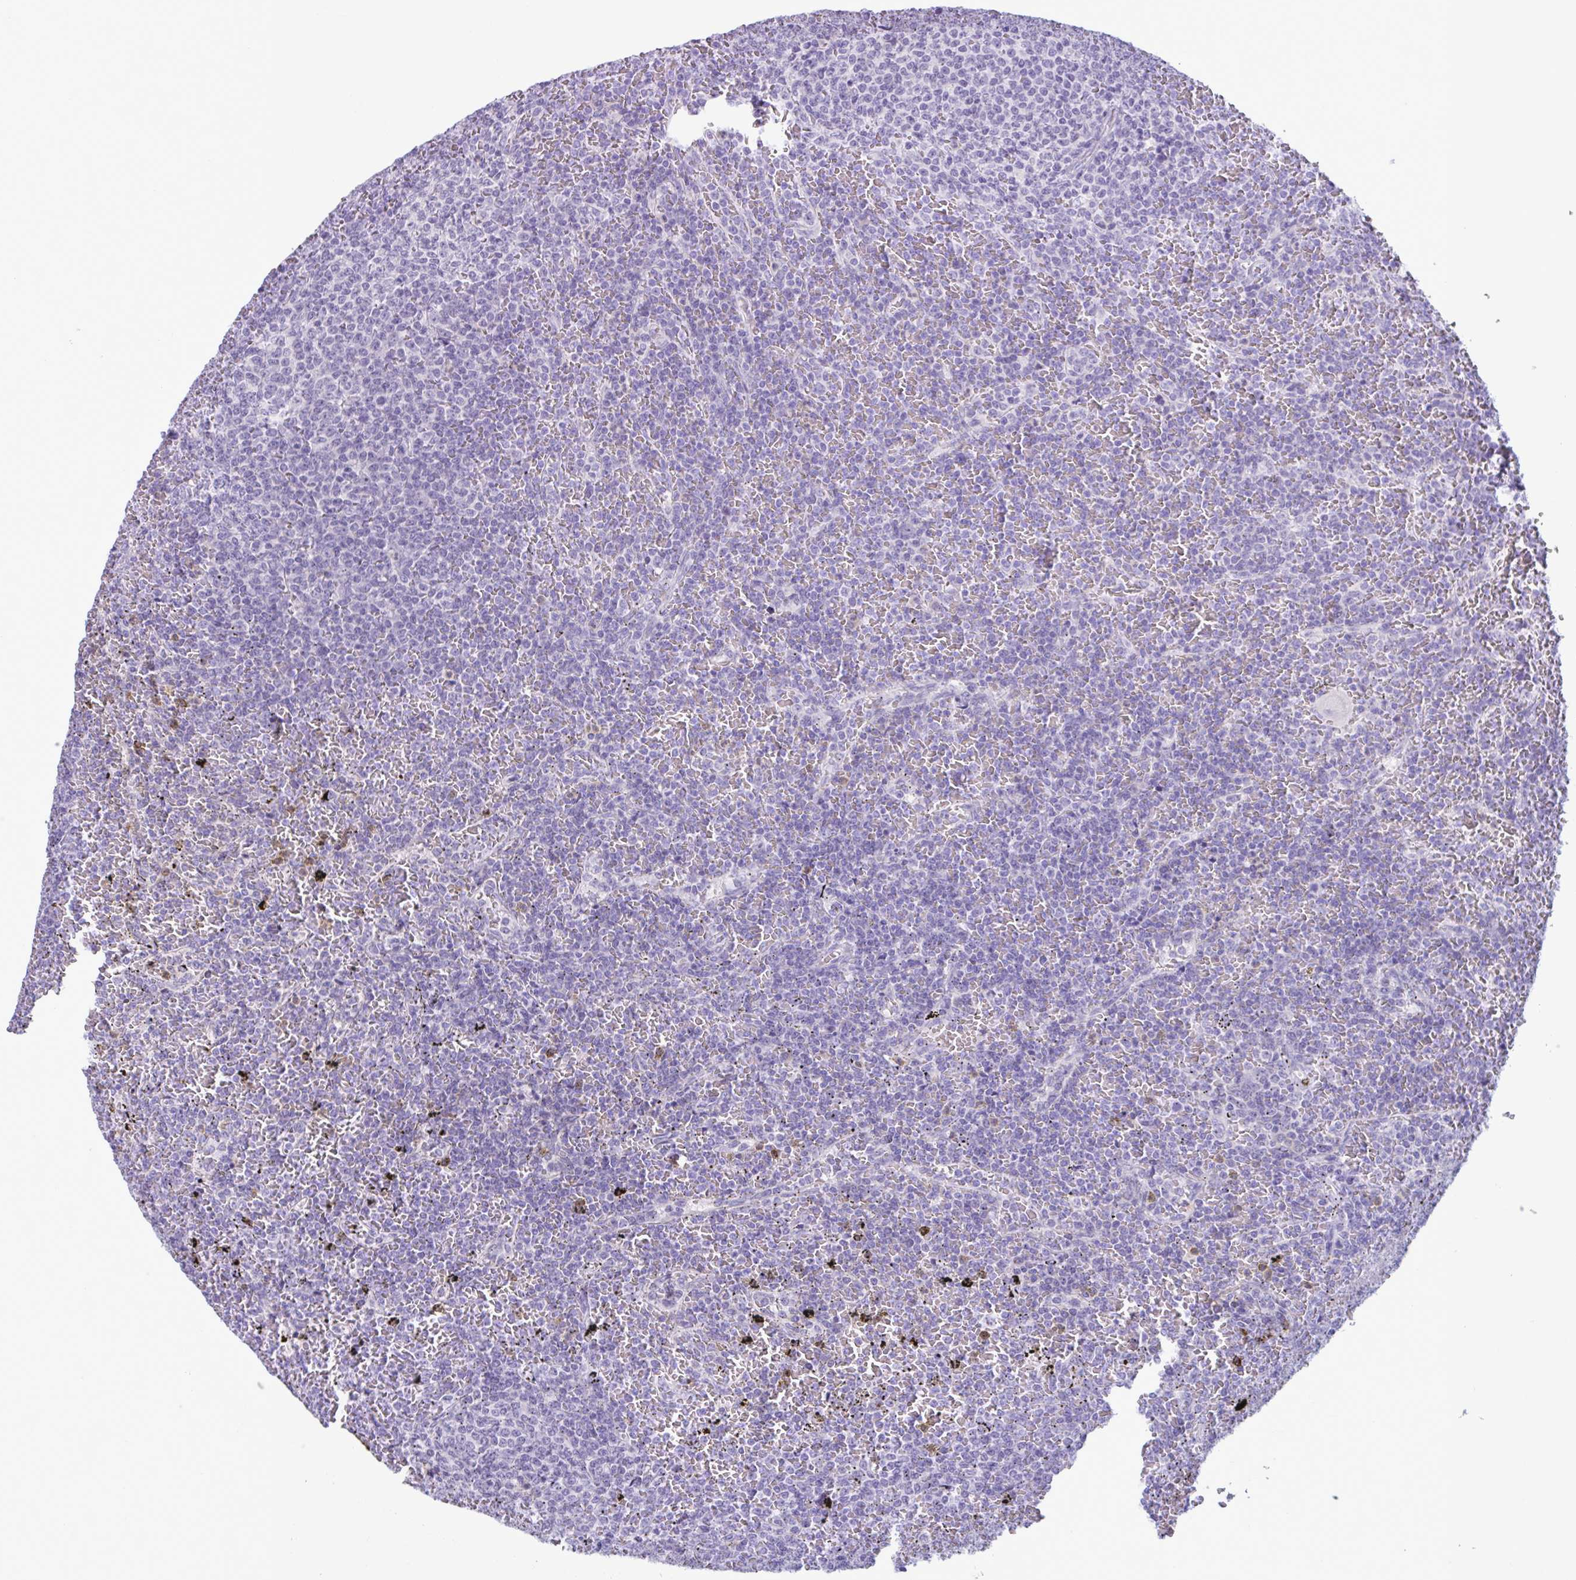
{"staining": {"intensity": "negative", "quantity": "none", "location": "none"}, "tissue": "lymphoma", "cell_type": "Tumor cells", "image_type": "cancer", "snomed": [{"axis": "morphology", "description": "Malignant lymphoma, non-Hodgkin's type, Low grade"}, {"axis": "topography", "description": "Spleen"}], "caption": "High power microscopy image of an immunohistochemistry histopathology image of lymphoma, revealing no significant positivity in tumor cells. (DAB (3,3'-diaminobenzidine) IHC visualized using brightfield microscopy, high magnification).", "gene": "WNT9B", "patient": {"sex": "female", "age": 77}}